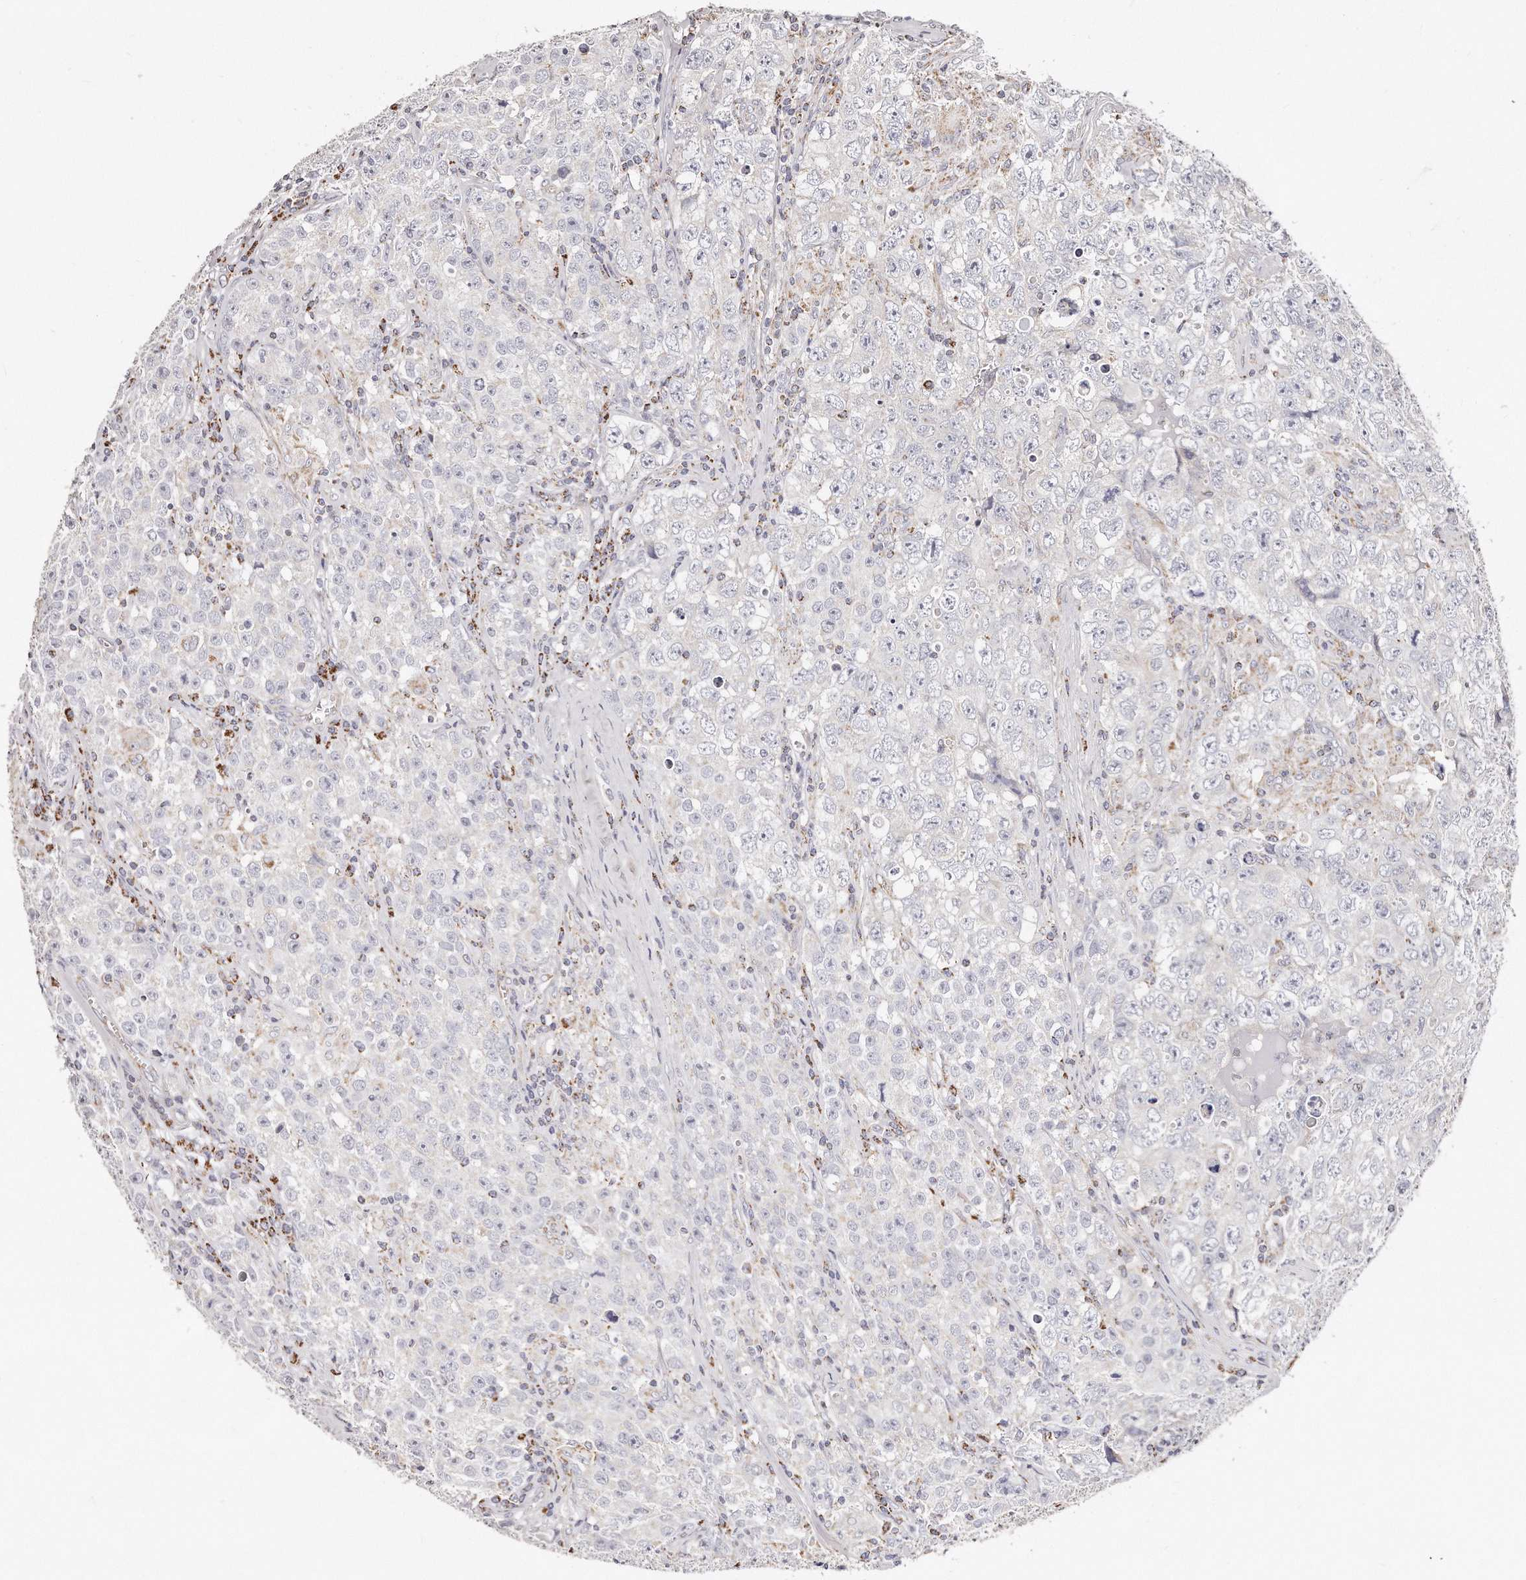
{"staining": {"intensity": "negative", "quantity": "none", "location": "none"}, "tissue": "testis cancer", "cell_type": "Tumor cells", "image_type": "cancer", "snomed": [{"axis": "morphology", "description": "Seminoma, NOS"}, {"axis": "morphology", "description": "Carcinoma, Embryonal, NOS"}, {"axis": "topography", "description": "Testis"}], "caption": "The immunohistochemistry histopathology image has no significant positivity in tumor cells of testis cancer (seminoma) tissue.", "gene": "RTKN", "patient": {"sex": "male", "age": 43}}